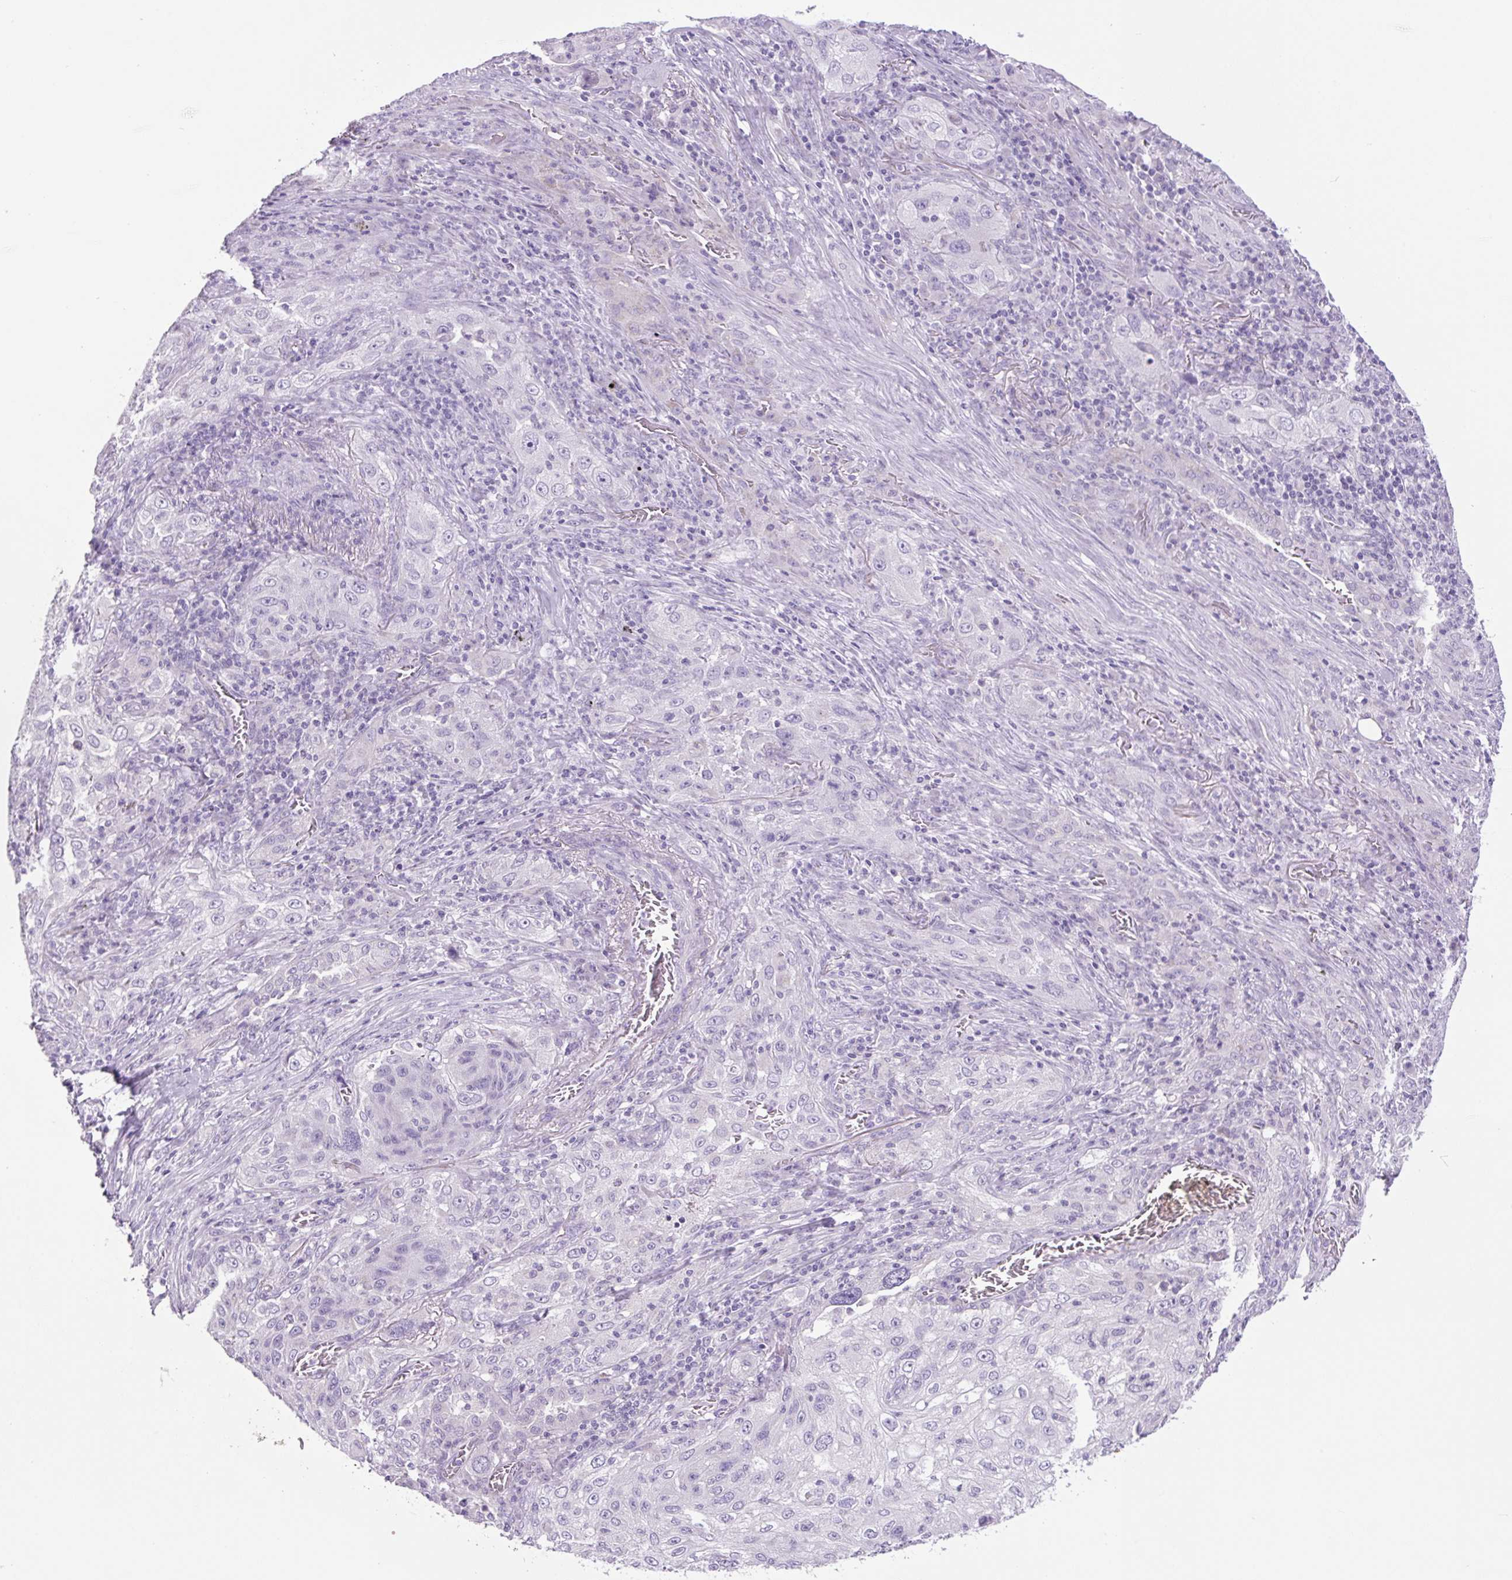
{"staining": {"intensity": "negative", "quantity": "none", "location": "none"}, "tissue": "lung cancer", "cell_type": "Tumor cells", "image_type": "cancer", "snomed": [{"axis": "morphology", "description": "Squamous cell carcinoma, NOS"}, {"axis": "topography", "description": "Lung"}], "caption": "Immunohistochemistry (IHC) of lung squamous cell carcinoma reveals no expression in tumor cells.", "gene": "CHGA", "patient": {"sex": "female", "age": 69}}